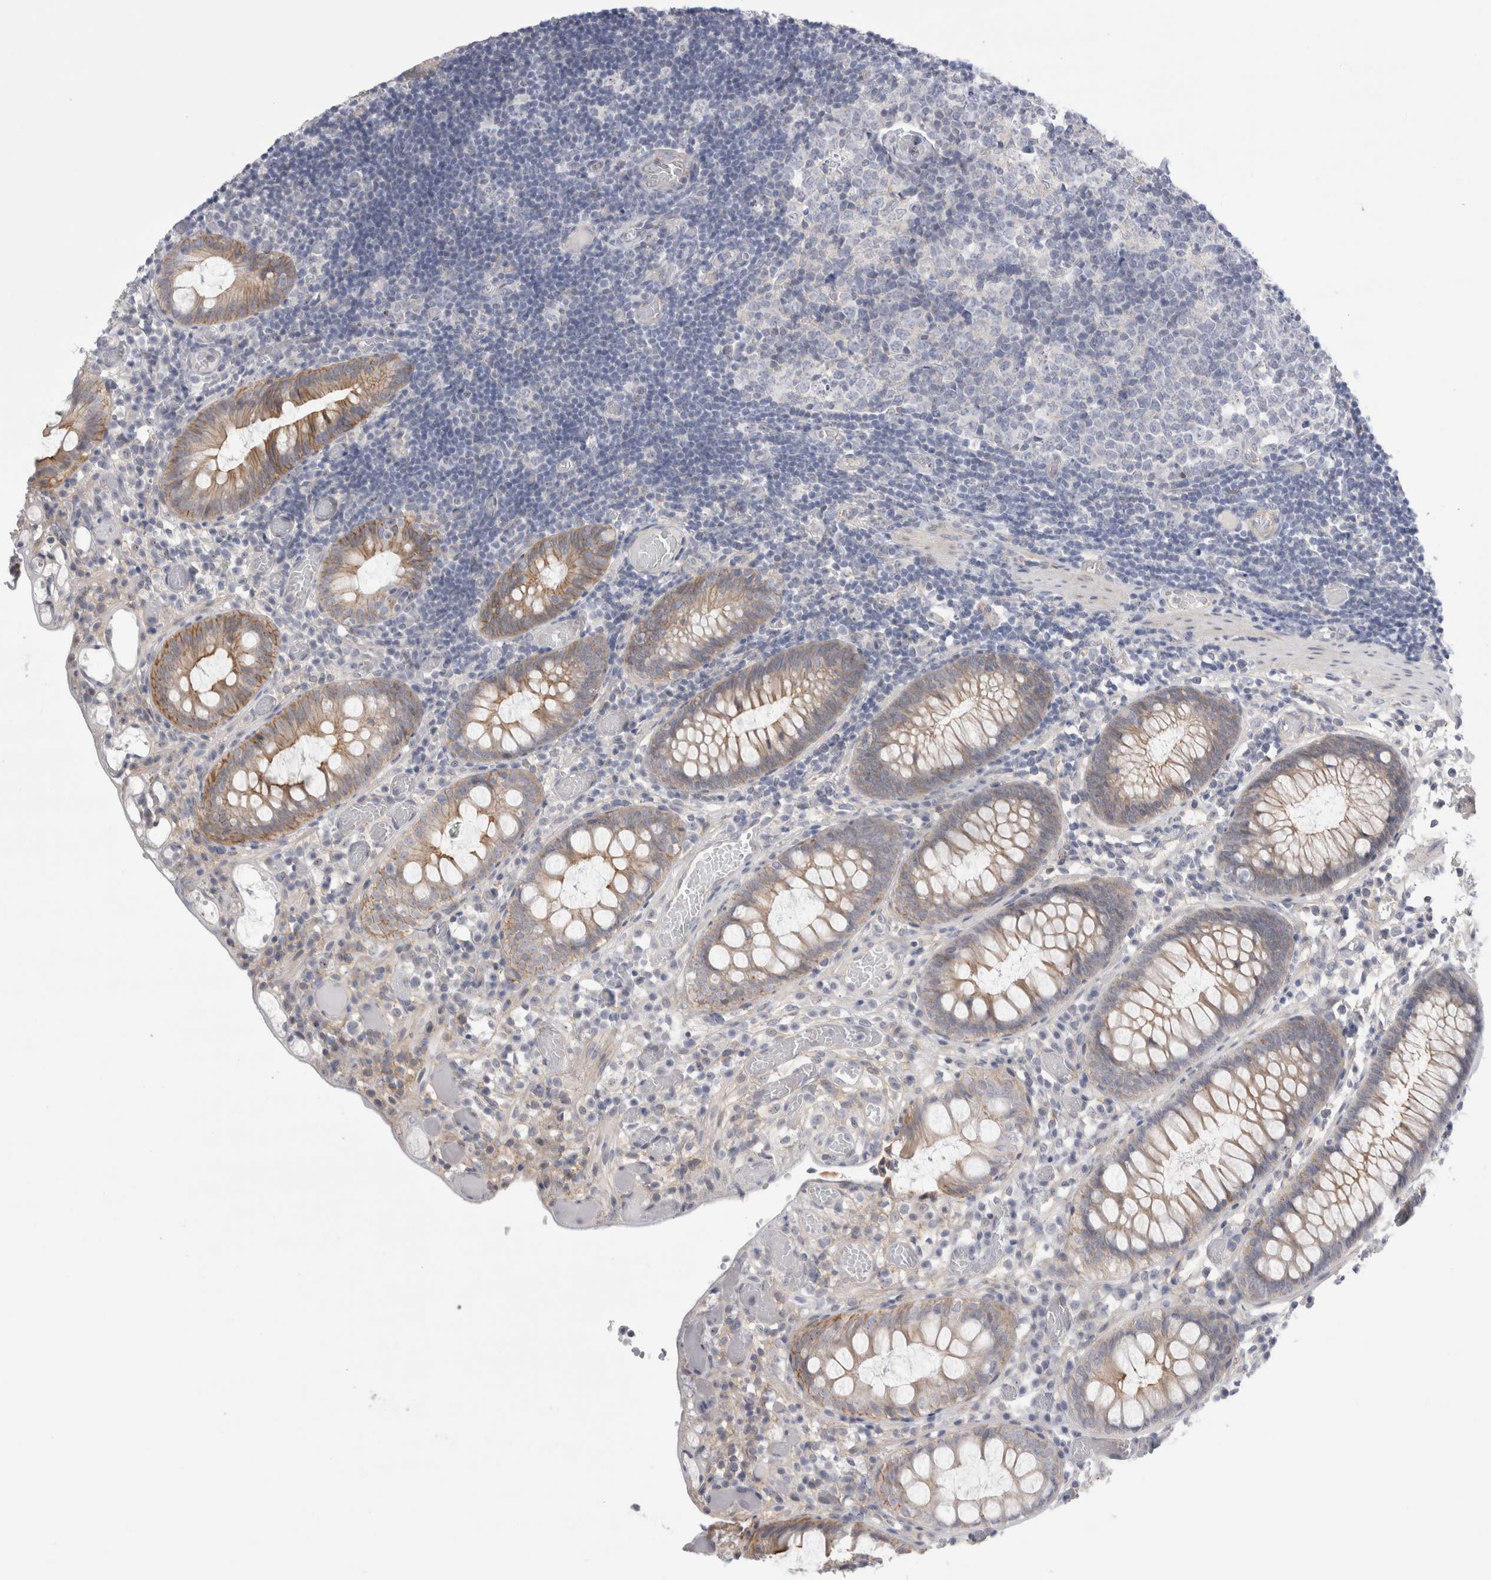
{"staining": {"intensity": "negative", "quantity": "none", "location": "none"}, "tissue": "colon", "cell_type": "Endothelial cells", "image_type": "normal", "snomed": [{"axis": "morphology", "description": "Normal tissue, NOS"}, {"axis": "topography", "description": "Colon"}], "caption": "This is an immunohistochemistry histopathology image of unremarkable human colon. There is no staining in endothelial cells.", "gene": "VANGL1", "patient": {"sex": "male", "age": 14}}